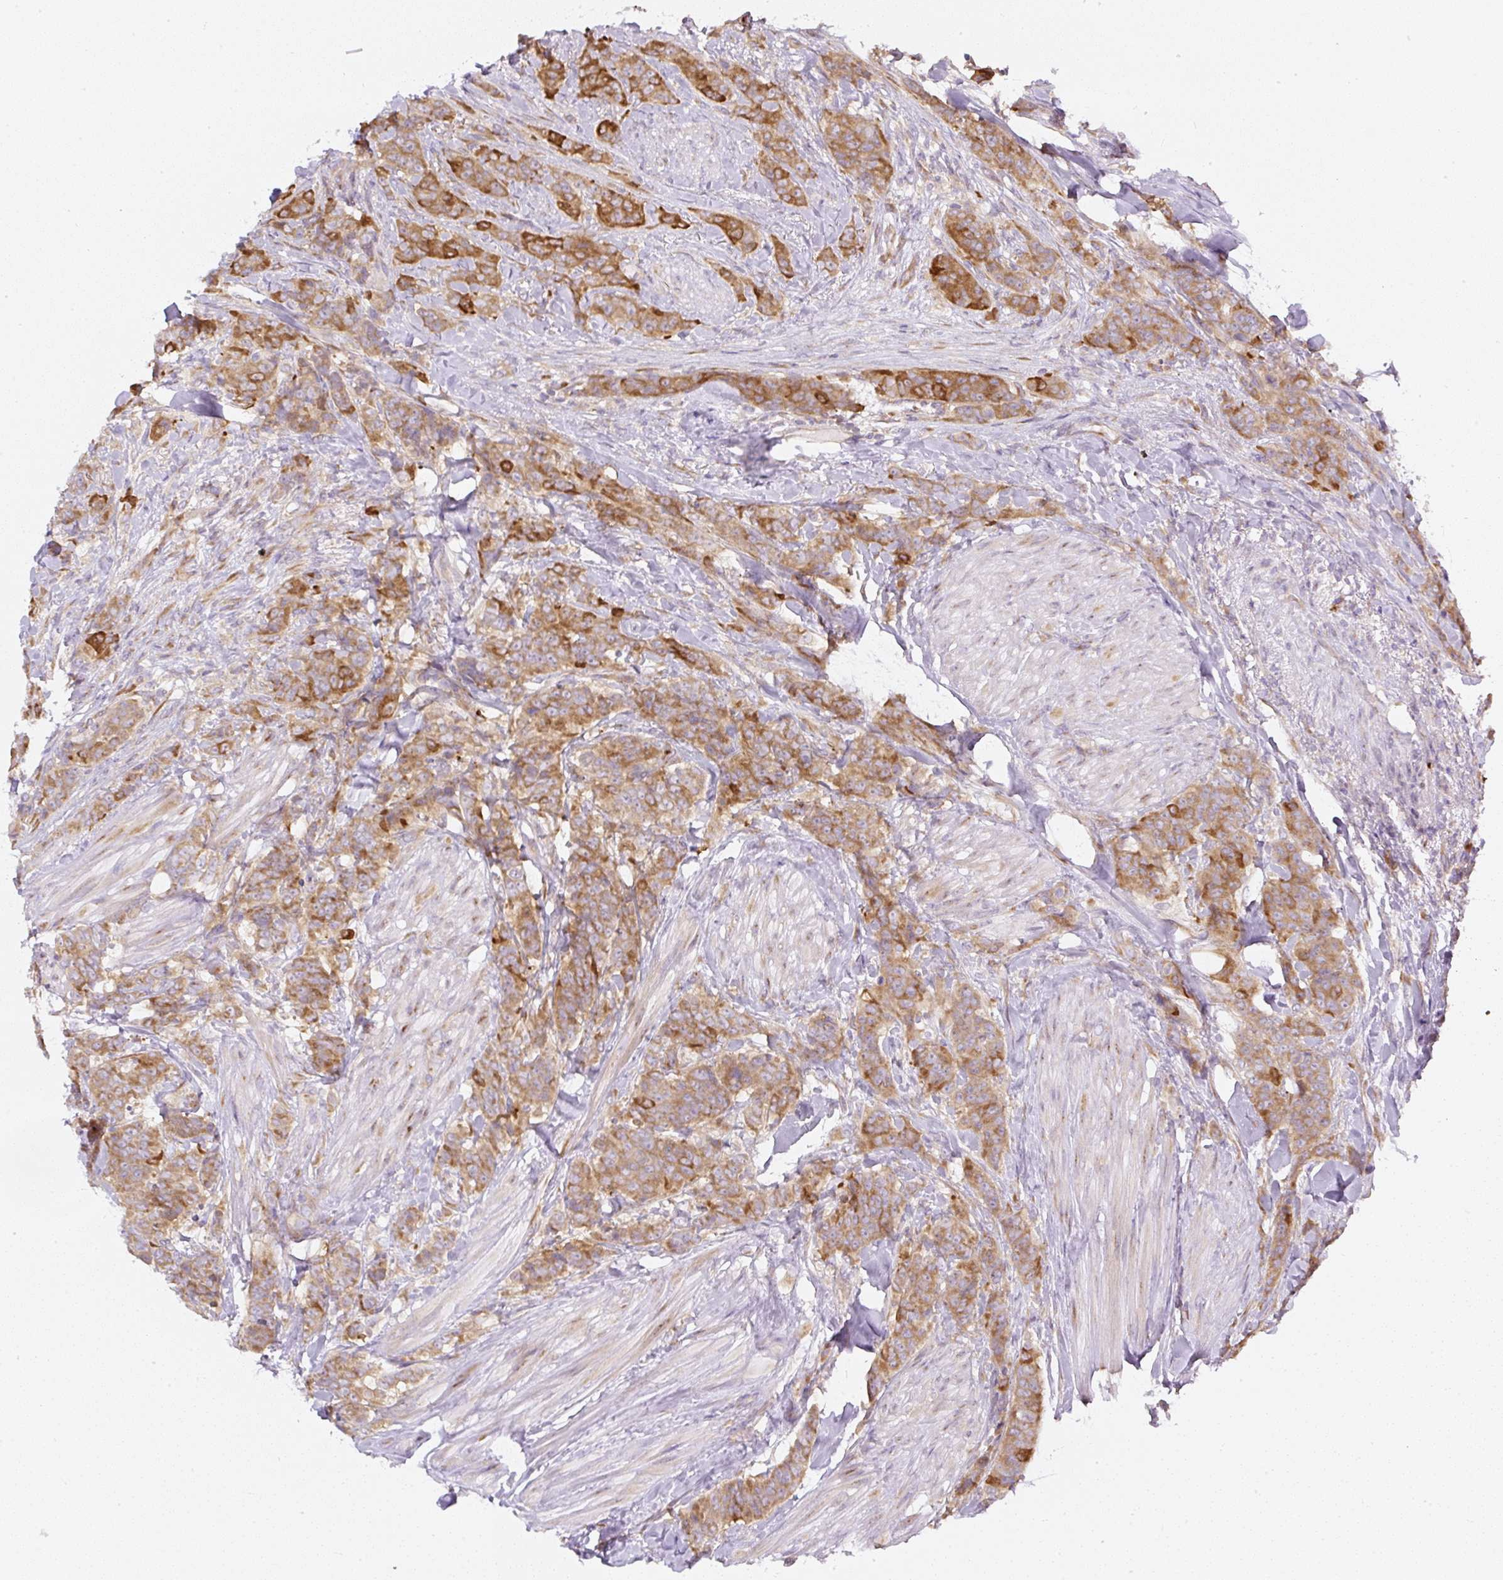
{"staining": {"intensity": "strong", "quantity": ">75%", "location": "cytoplasmic/membranous"}, "tissue": "breast cancer", "cell_type": "Tumor cells", "image_type": "cancer", "snomed": [{"axis": "morphology", "description": "Duct carcinoma"}, {"axis": "topography", "description": "Breast"}], "caption": "This histopathology image exhibits immunohistochemistry (IHC) staining of human breast cancer (intraductal carcinoma), with high strong cytoplasmic/membranous staining in approximately >75% of tumor cells.", "gene": "MLX", "patient": {"sex": "female", "age": 40}}